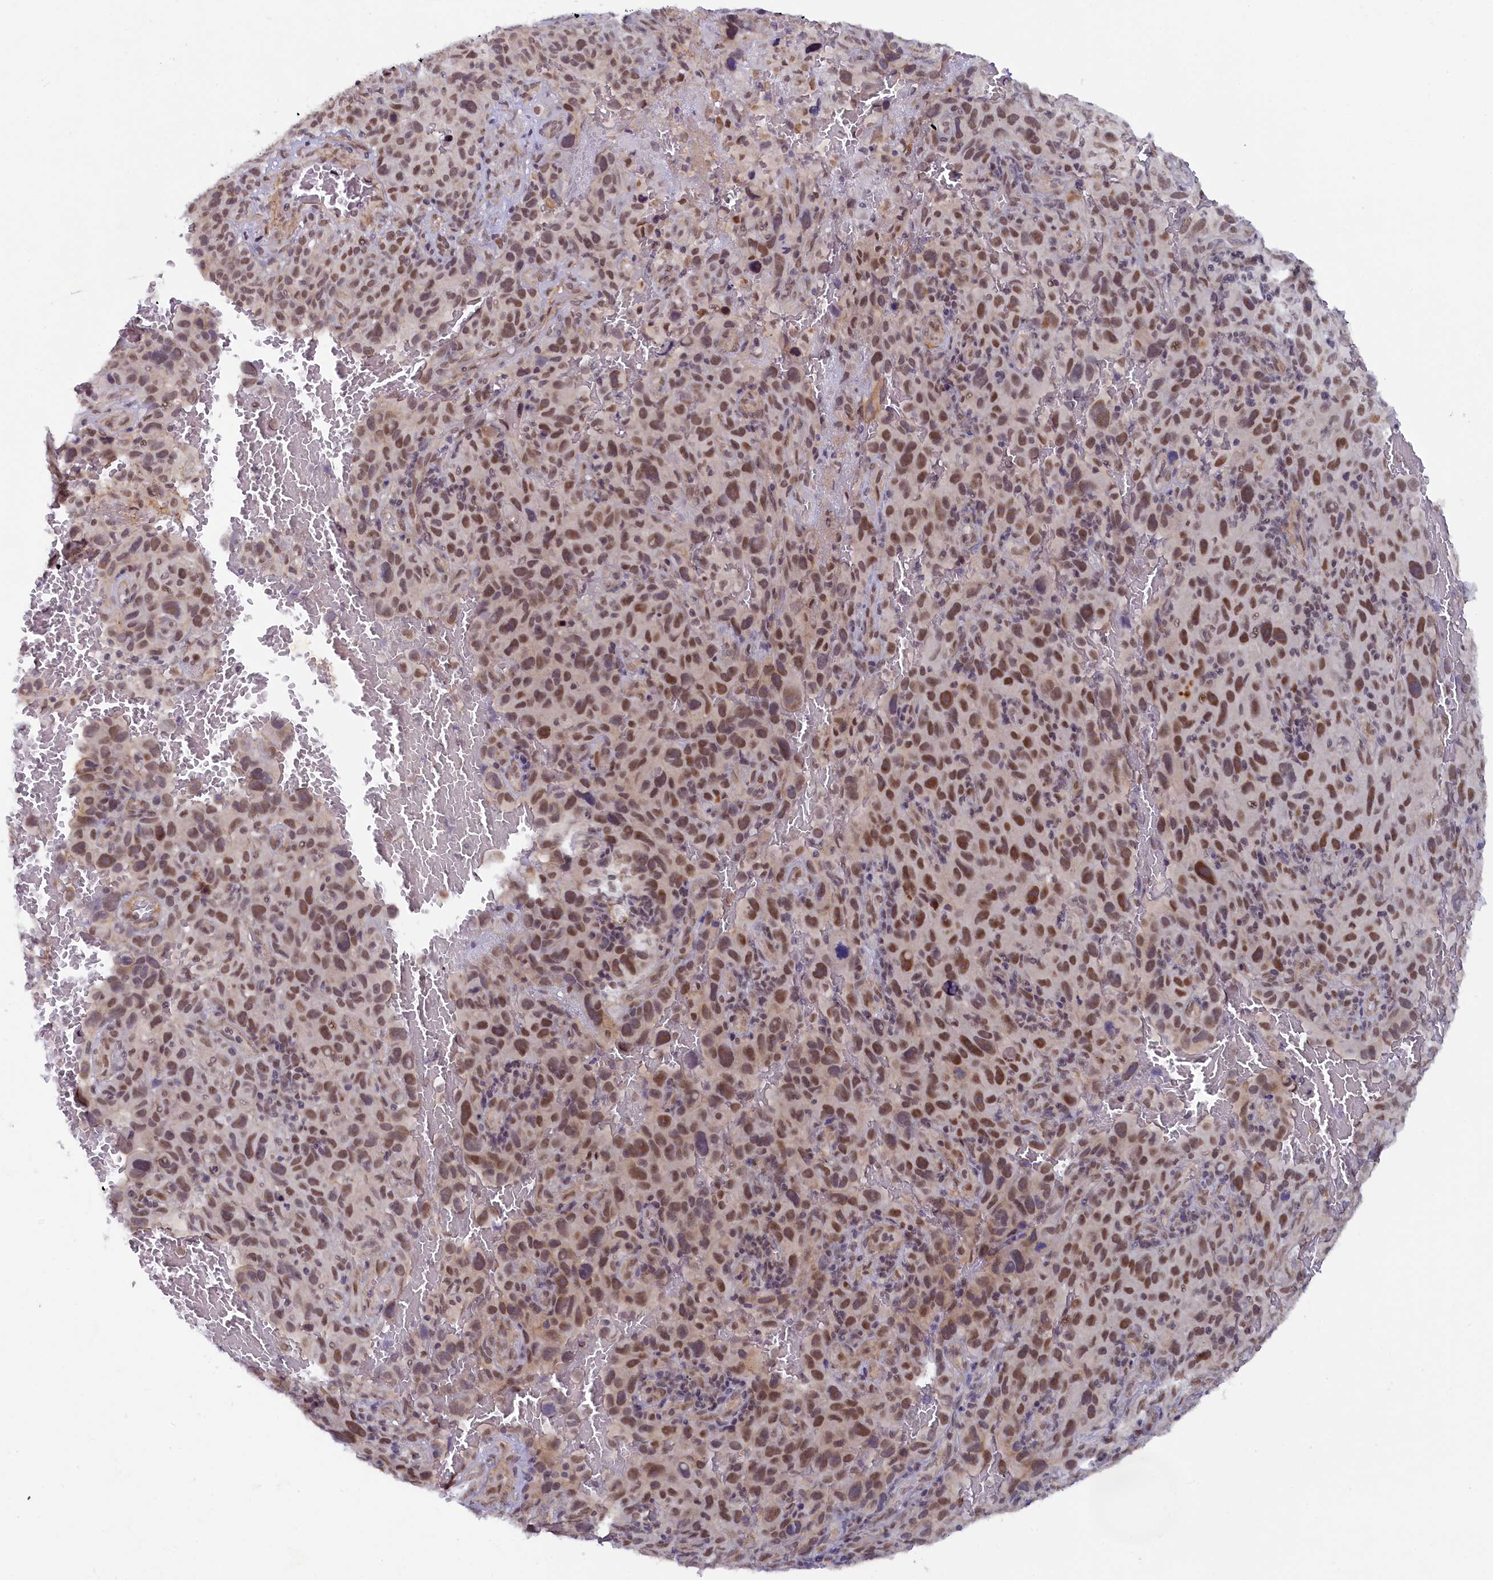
{"staining": {"intensity": "moderate", "quantity": ">75%", "location": "nuclear"}, "tissue": "melanoma", "cell_type": "Tumor cells", "image_type": "cancer", "snomed": [{"axis": "morphology", "description": "Malignant melanoma, NOS"}, {"axis": "topography", "description": "Skin"}], "caption": "Protein staining of malignant melanoma tissue displays moderate nuclear staining in about >75% of tumor cells.", "gene": "INTS14", "patient": {"sex": "female", "age": 82}}